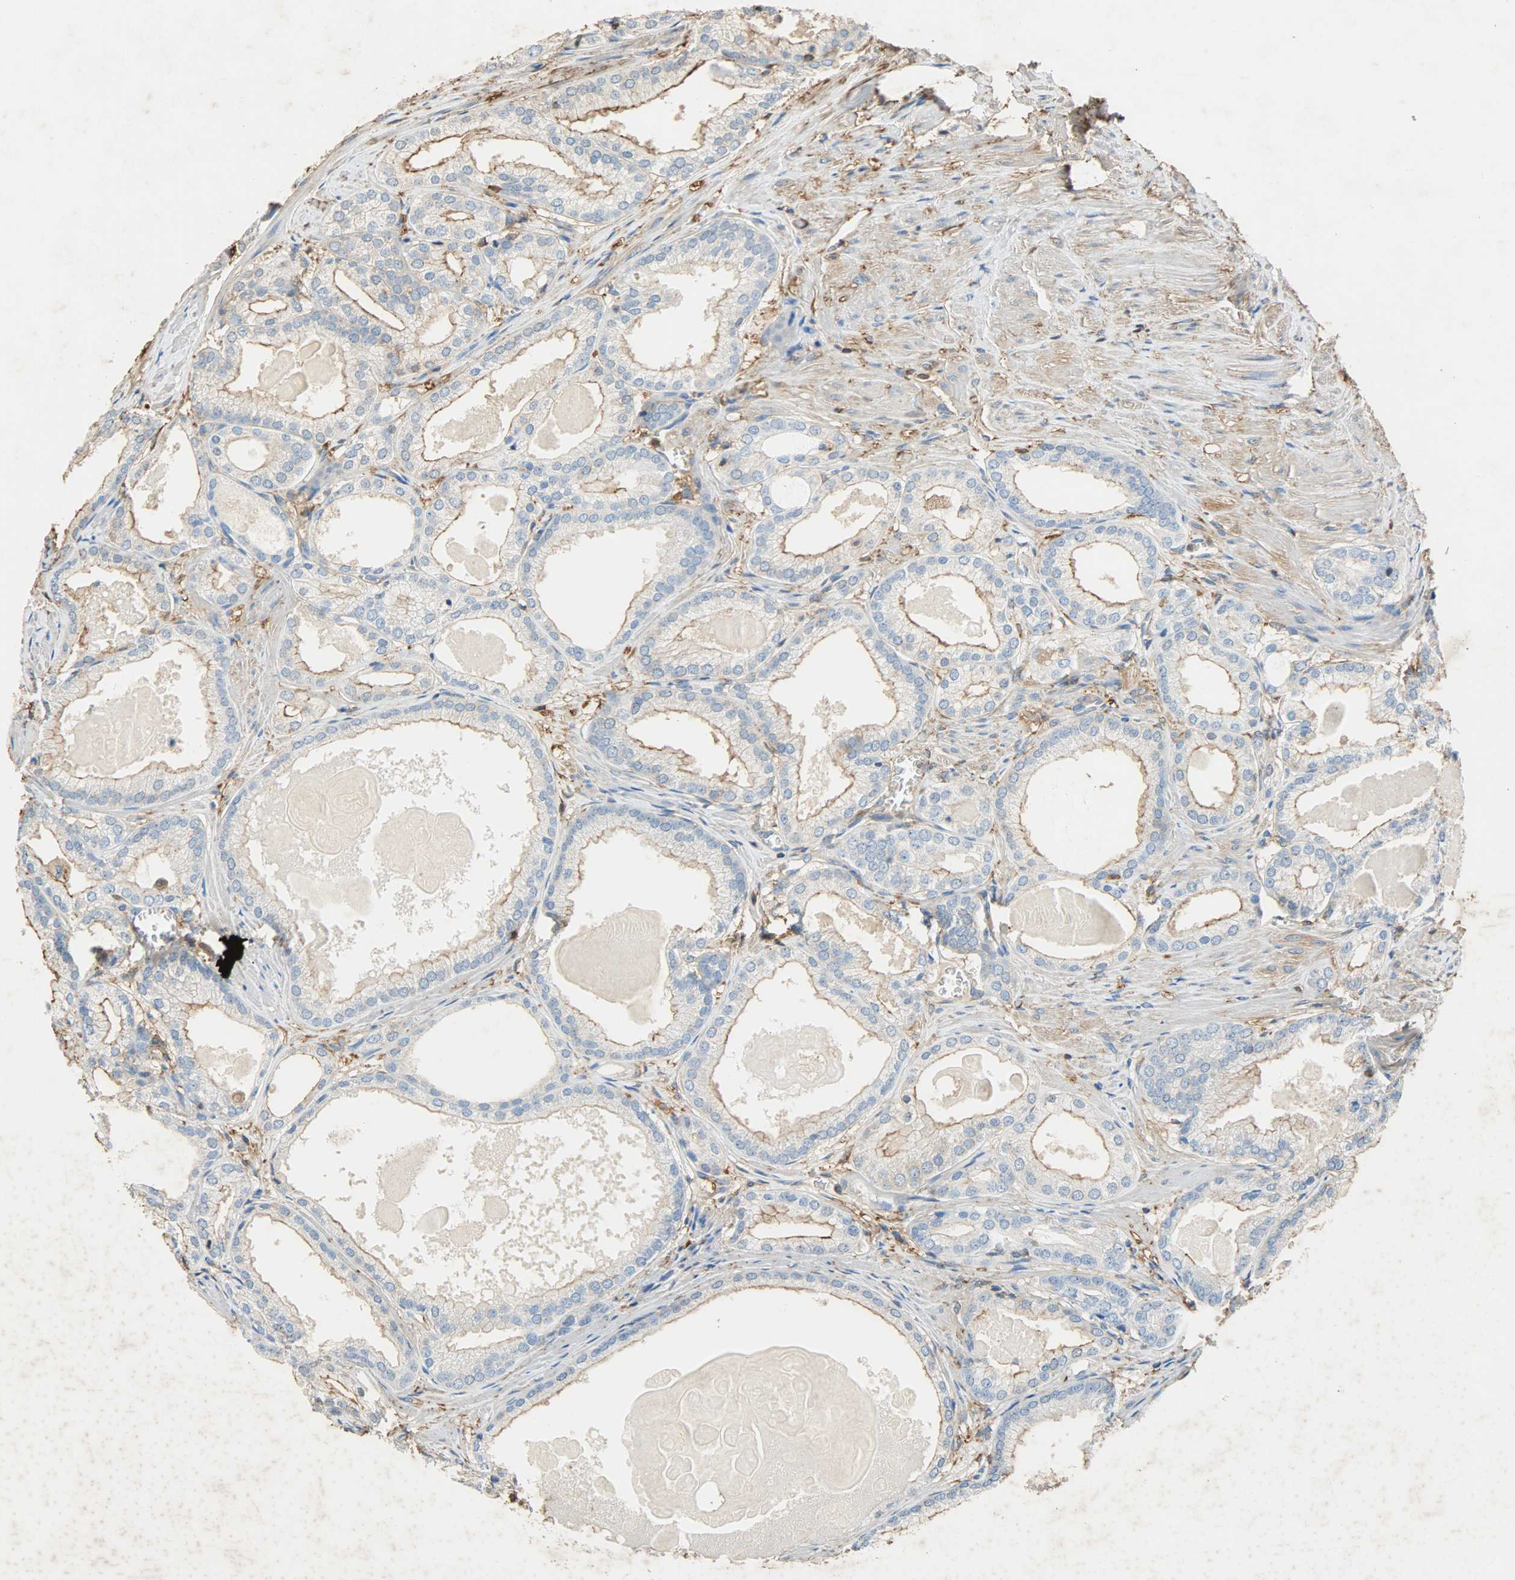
{"staining": {"intensity": "moderate", "quantity": "25%-75%", "location": "cytoplasmic/membranous"}, "tissue": "prostate cancer", "cell_type": "Tumor cells", "image_type": "cancer", "snomed": [{"axis": "morphology", "description": "Adenocarcinoma, High grade"}, {"axis": "topography", "description": "Prostate"}], "caption": "Brown immunohistochemical staining in prostate high-grade adenocarcinoma shows moderate cytoplasmic/membranous staining in about 25%-75% of tumor cells.", "gene": "ANXA6", "patient": {"sex": "male", "age": 61}}